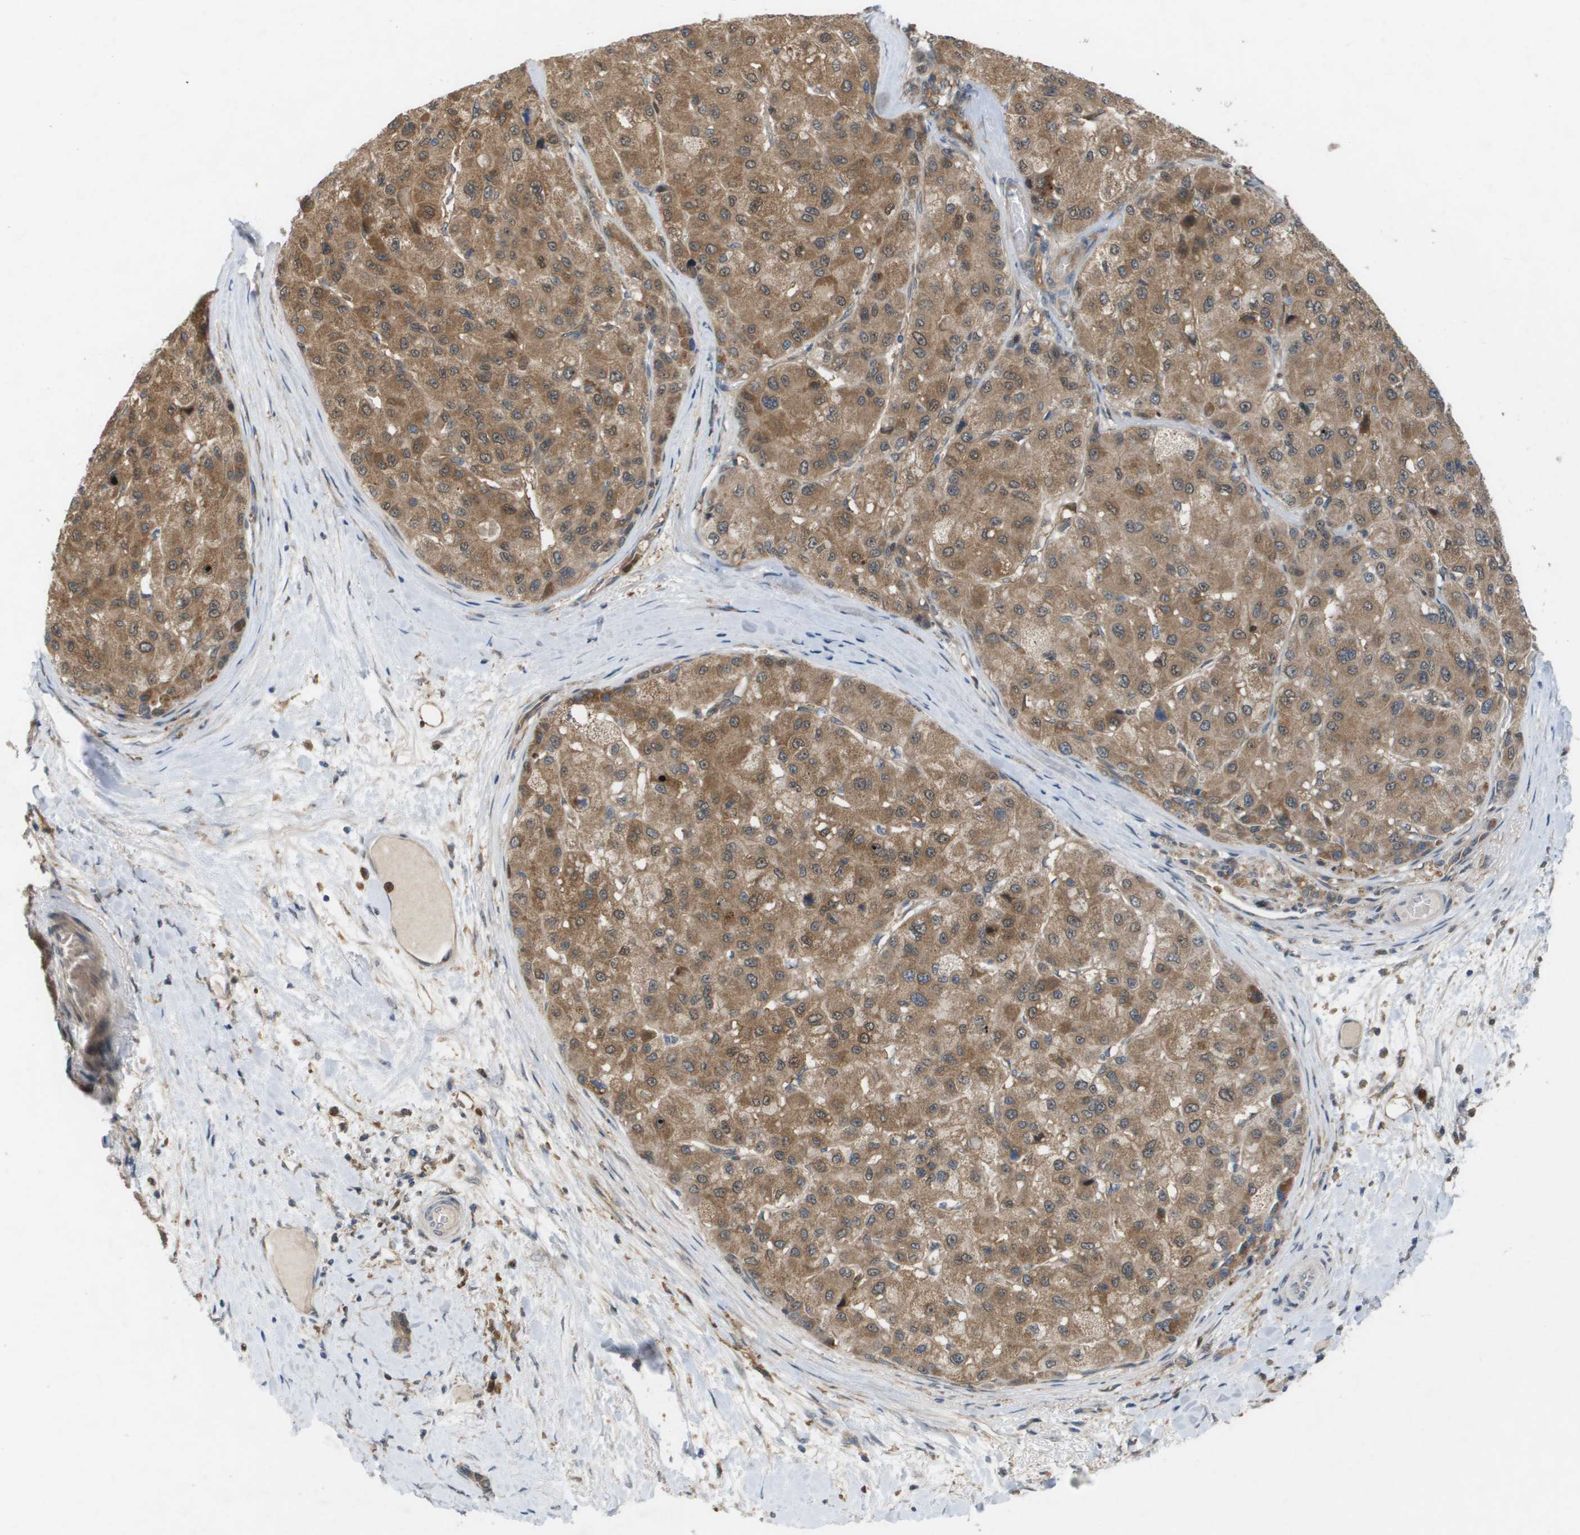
{"staining": {"intensity": "moderate", "quantity": ">75%", "location": "cytoplasmic/membranous,nuclear"}, "tissue": "liver cancer", "cell_type": "Tumor cells", "image_type": "cancer", "snomed": [{"axis": "morphology", "description": "Carcinoma, Hepatocellular, NOS"}, {"axis": "topography", "description": "Liver"}], "caption": "The histopathology image shows immunohistochemical staining of liver cancer. There is moderate cytoplasmic/membranous and nuclear expression is seen in about >75% of tumor cells. The staining was performed using DAB (3,3'-diaminobenzidine) to visualize the protein expression in brown, while the nuclei were stained in blue with hematoxylin (Magnification: 20x).", "gene": "PALD1", "patient": {"sex": "male", "age": 80}}